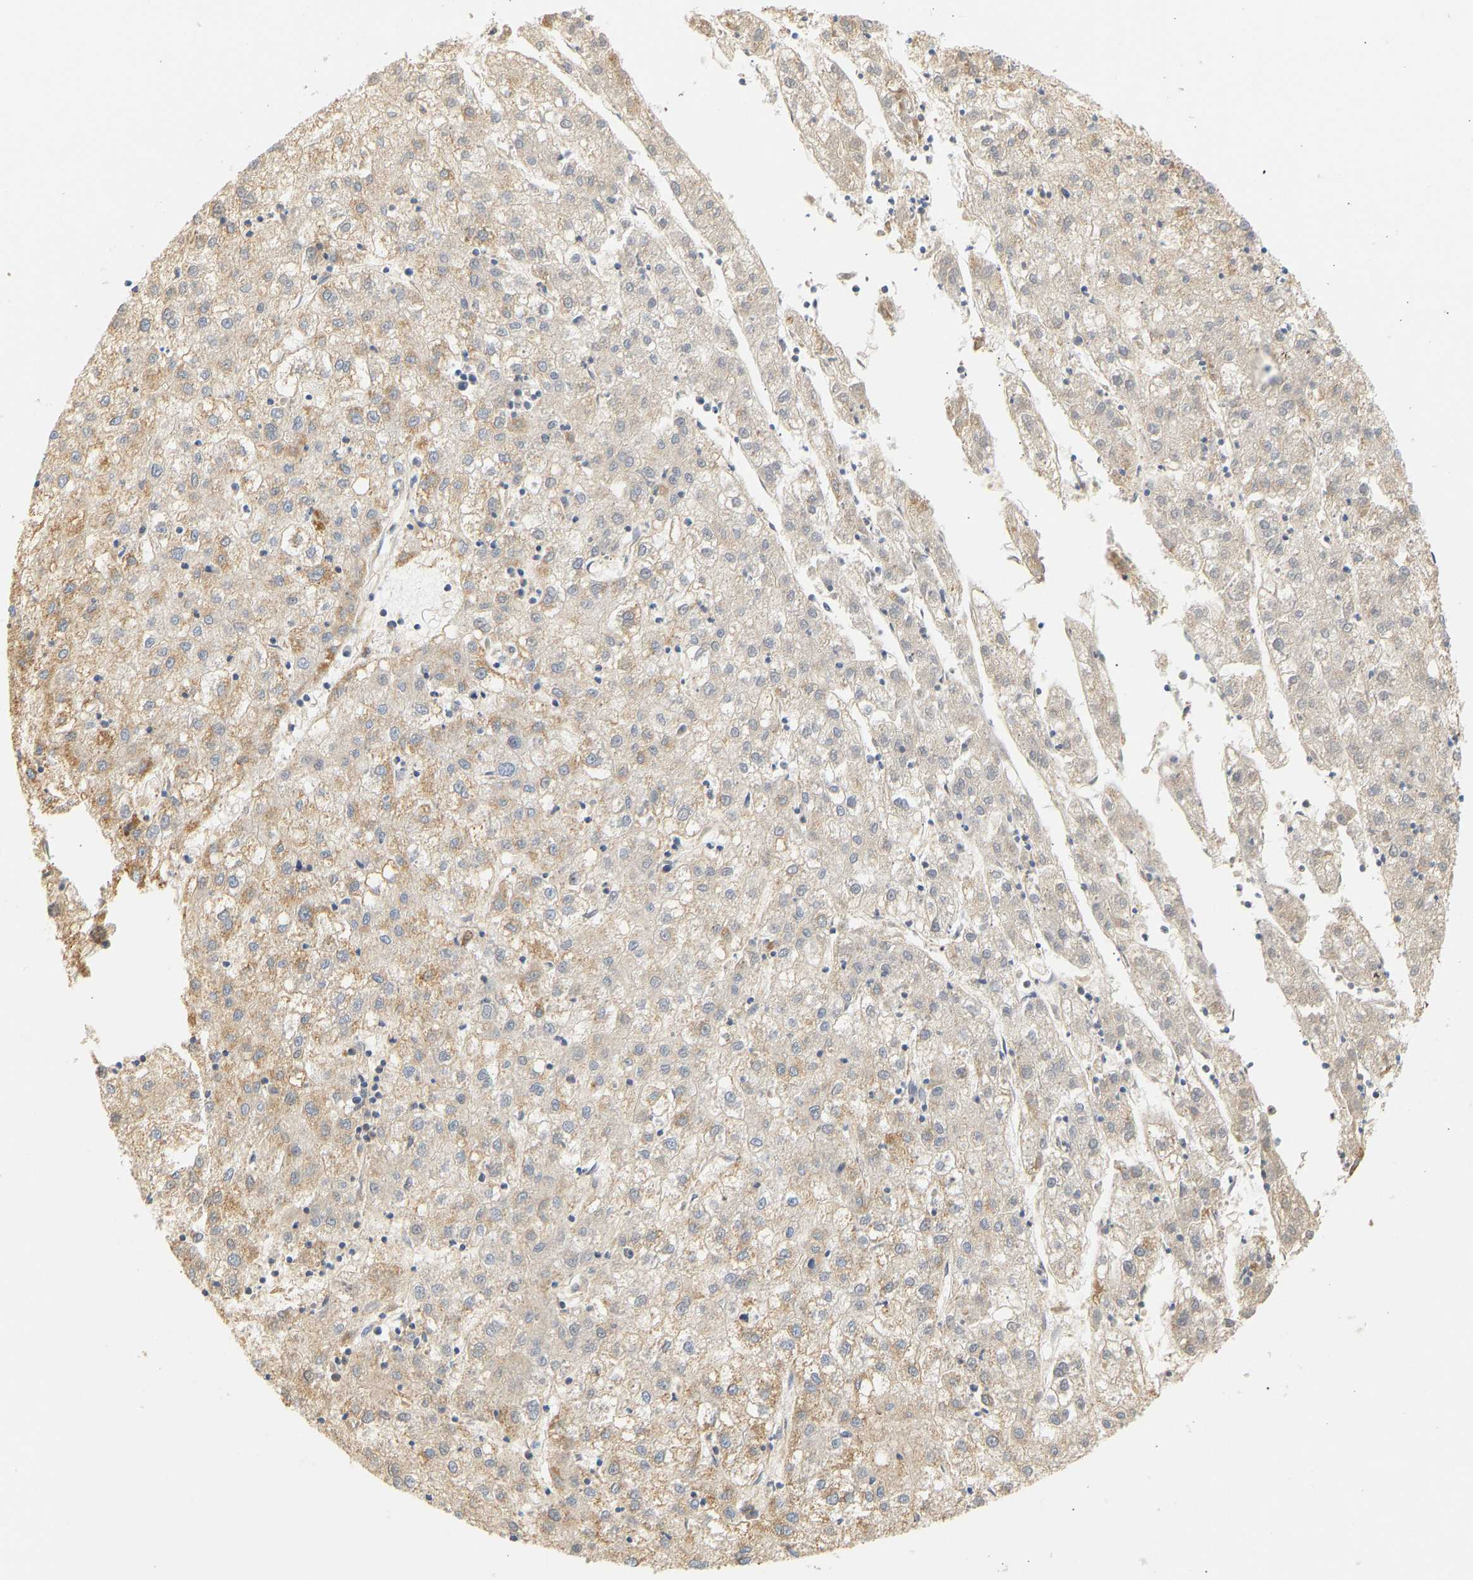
{"staining": {"intensity": "weak", "quantity": "25%-75%", "location": "cytoplasmic/membranous"}, "tissue": "liver cancer", "cell_type": "Tumor cells", "image_type": "cancer", "snomed": [{"axis": "morphology", "description": "Carcinoma, Hepatocellular, NOS"}, {"axis": "topography", "description": "Liver"}], "caption": "Brown immunohistochemical staining in hepatocellular carcinoma (liver) shows weak cytoplasmic/membranous staining in approximately 25%-75% of tumor cells.", "gene": "GRPEL2", "patient": {"sex": "male", "age": 72}}